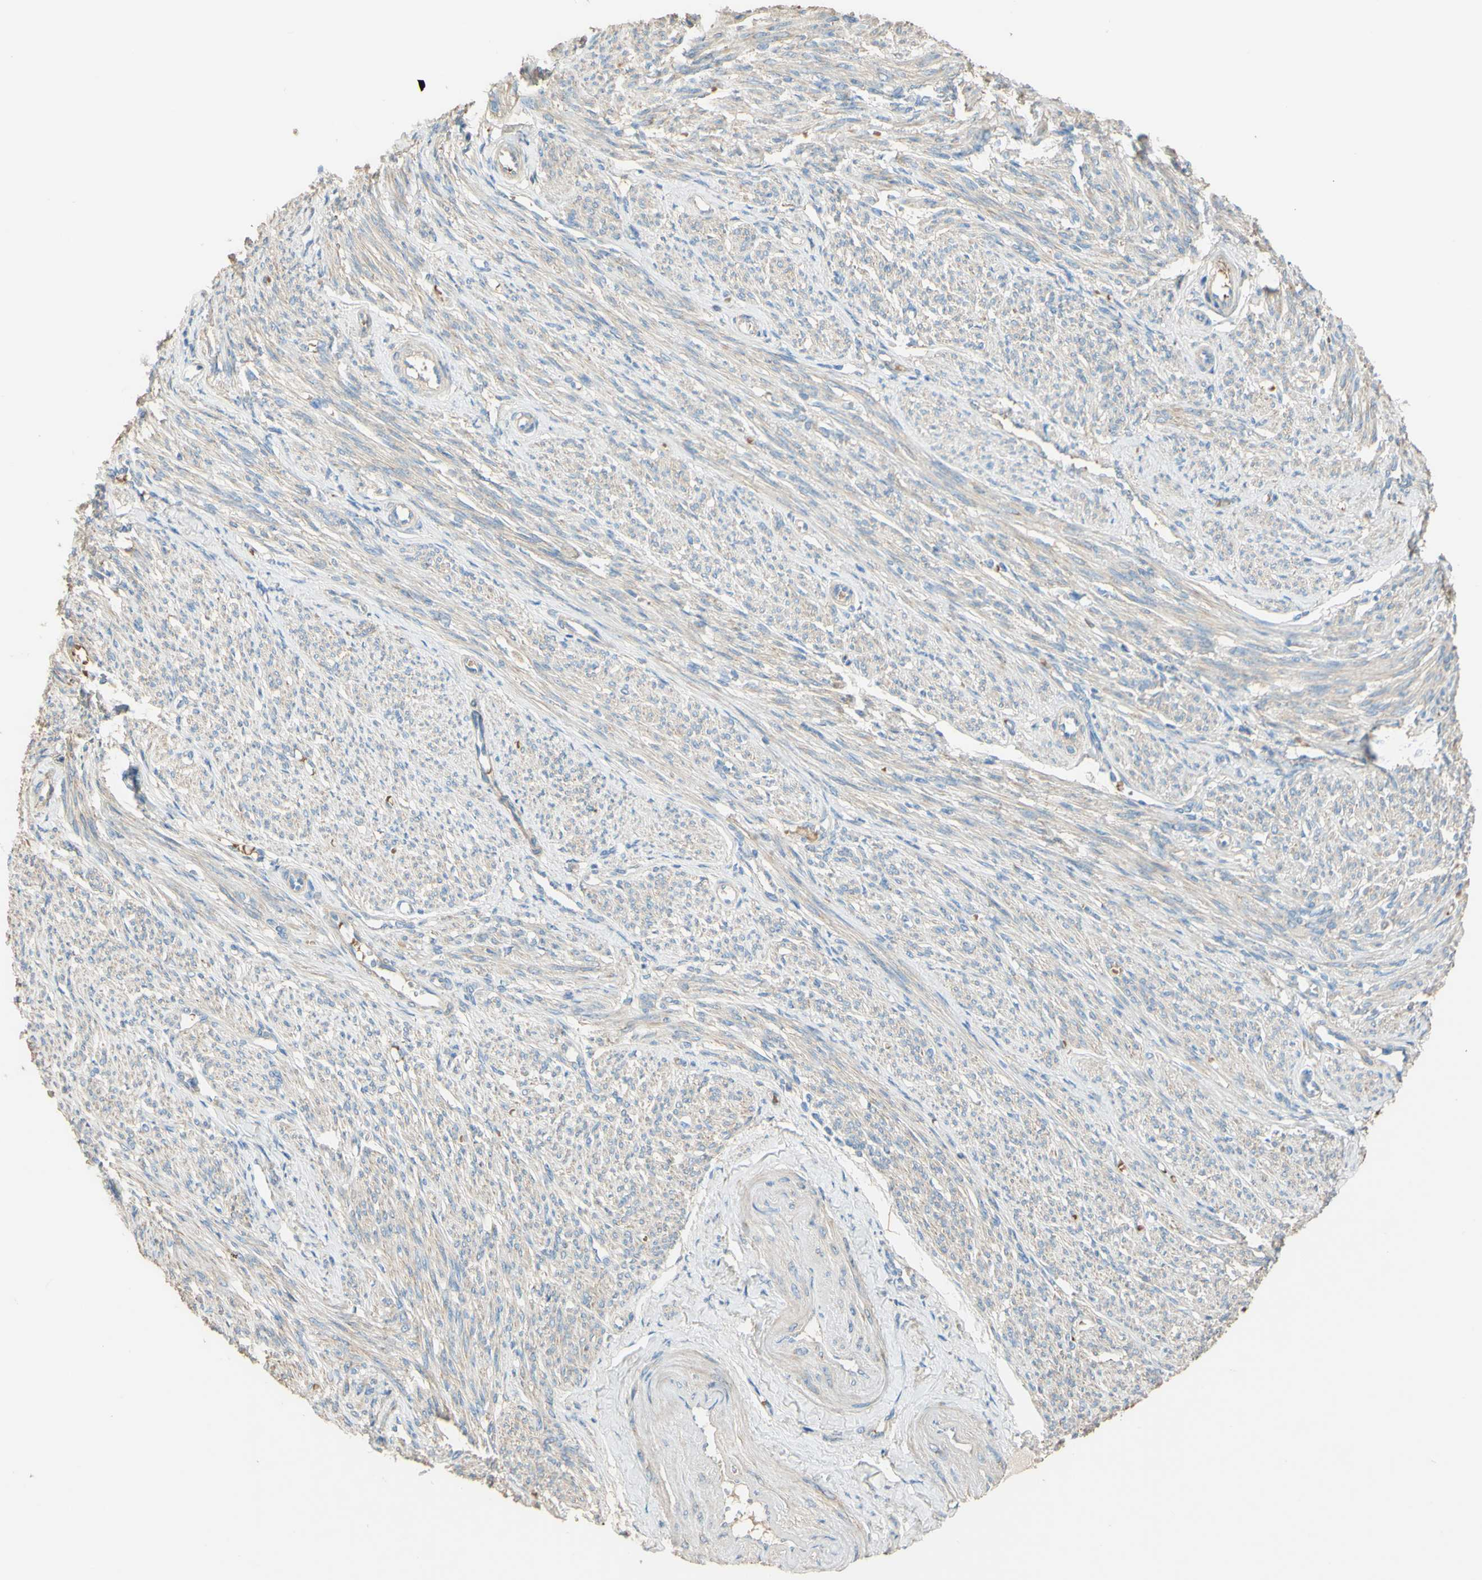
{"staining": {"intensity": "moderate", "quantity": ">75%", "location": "cytoplasmic/membranous"}, "tissue": "smooth muscle", "cell_type": "Smooth muscle cells", "image_type": "normal", "snomed": [{"axis": "morphology", "description": "Normal tissue, NOS"}, {"axis": "topography", "description": "Smooth muscle"}], "caption": "This micrograph shows IHC staining of unremarkable smooth muscle, with medium moderate cytoplasmic/membranous staining in about >75% of smooth muscle cells.", "gene": "DKK3", "patient": {"sex": "female", "age": 65}}